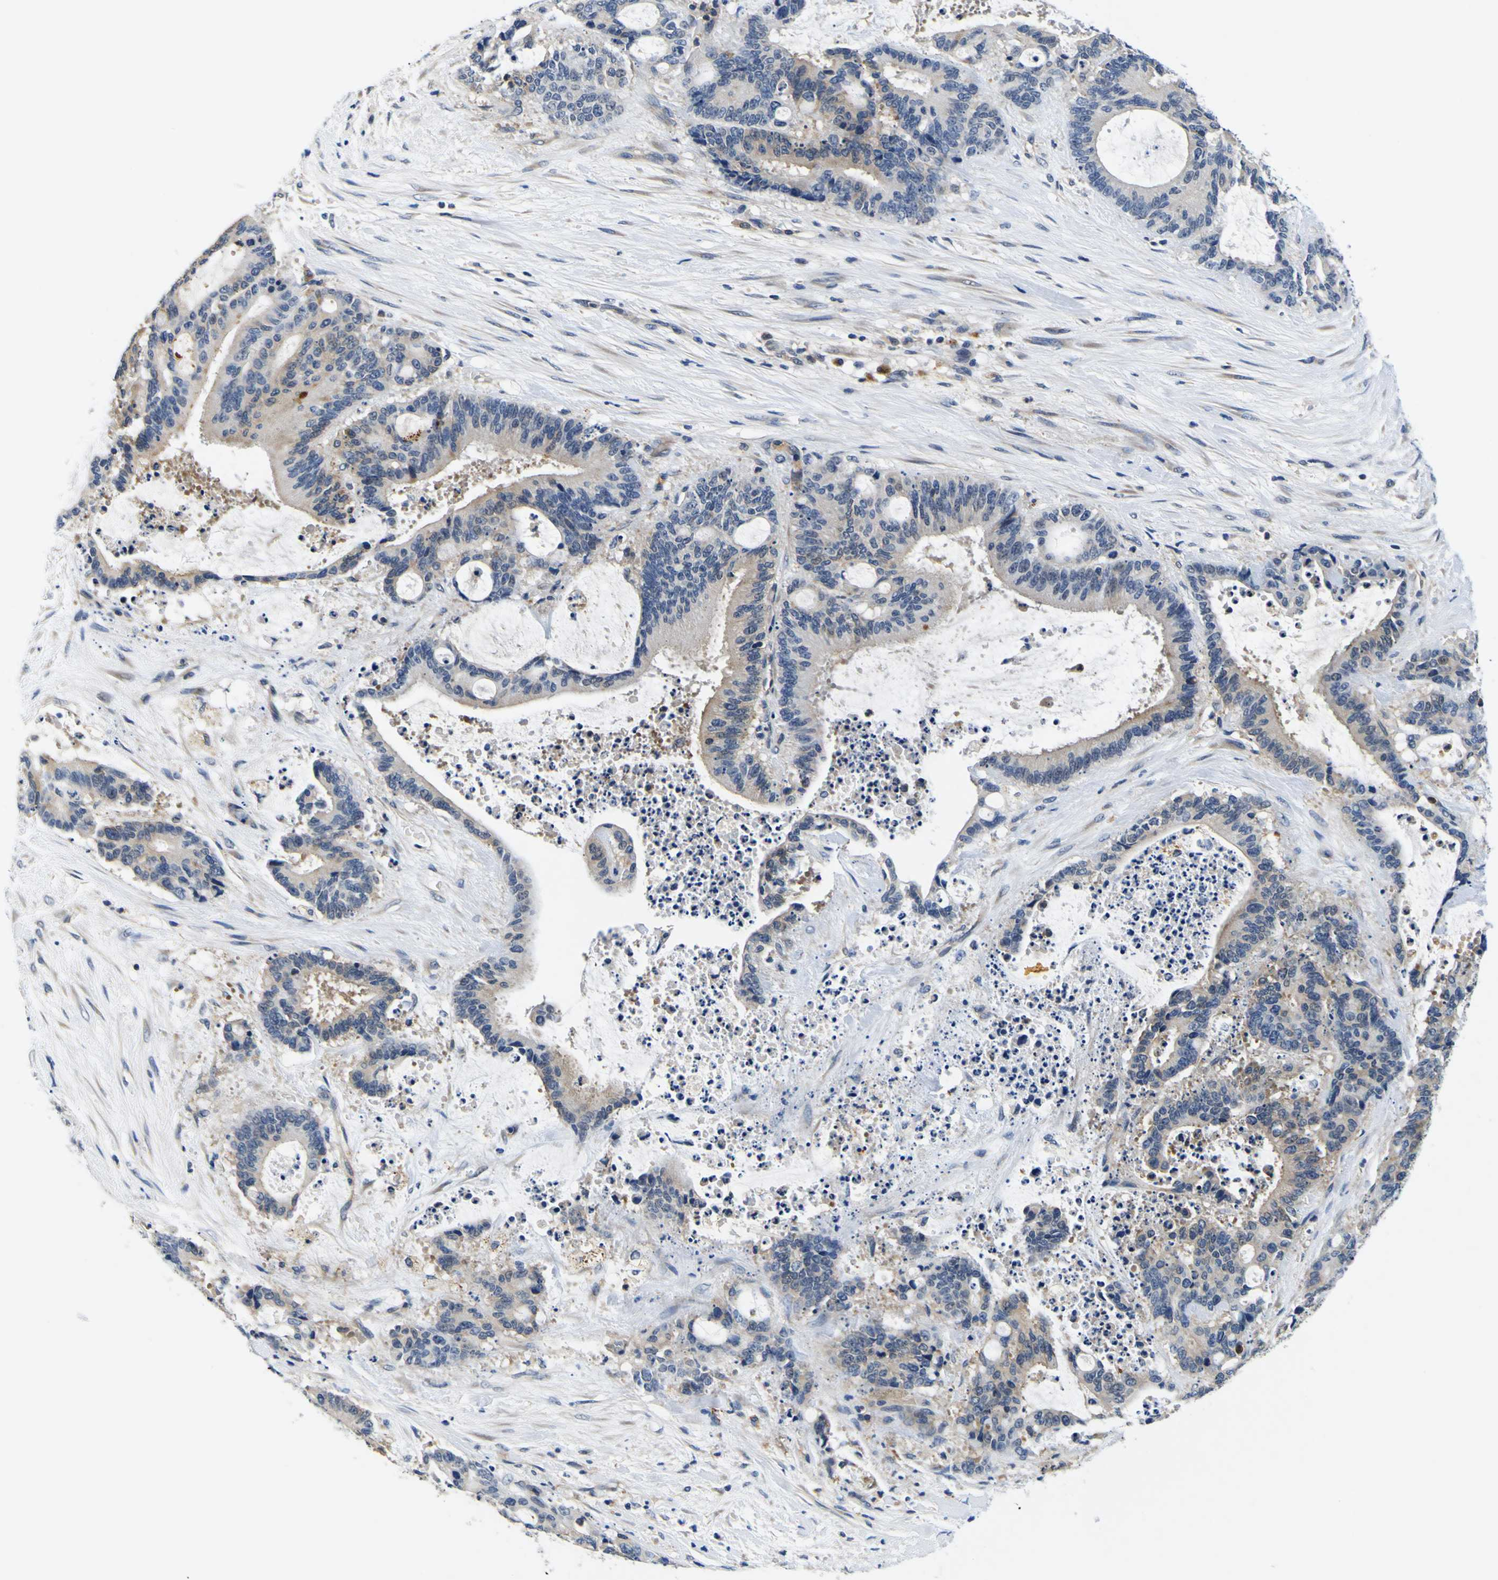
{"staining": {"intensity": "weak", "quantity": ">75%", "location": "cytoplasmic/membranous"}, "tissue": "liver cancer", "cell_type": "Tumor cells", "image_type": "cancer", "snomed": [{"axis": "morphology", "description": "Normal tissue, NOS"}, {"axis": "morphology", "description": "Cholangiocarcinoma"}, {"axis": "topography", "description": "Liver"}, {"axis": "topography", "description": "Peripheral nerve tissue"}], "caption": "This histopathology image demonstrates immunohistochemistry (IHC) staining of human liver cancer (cholangiocarcinoma), with low weak cytoplasmic/membranous positivity in about >75% of tumor cells.", "gene": "TNIK", "patient": {"sex": "female", "age": 73}}